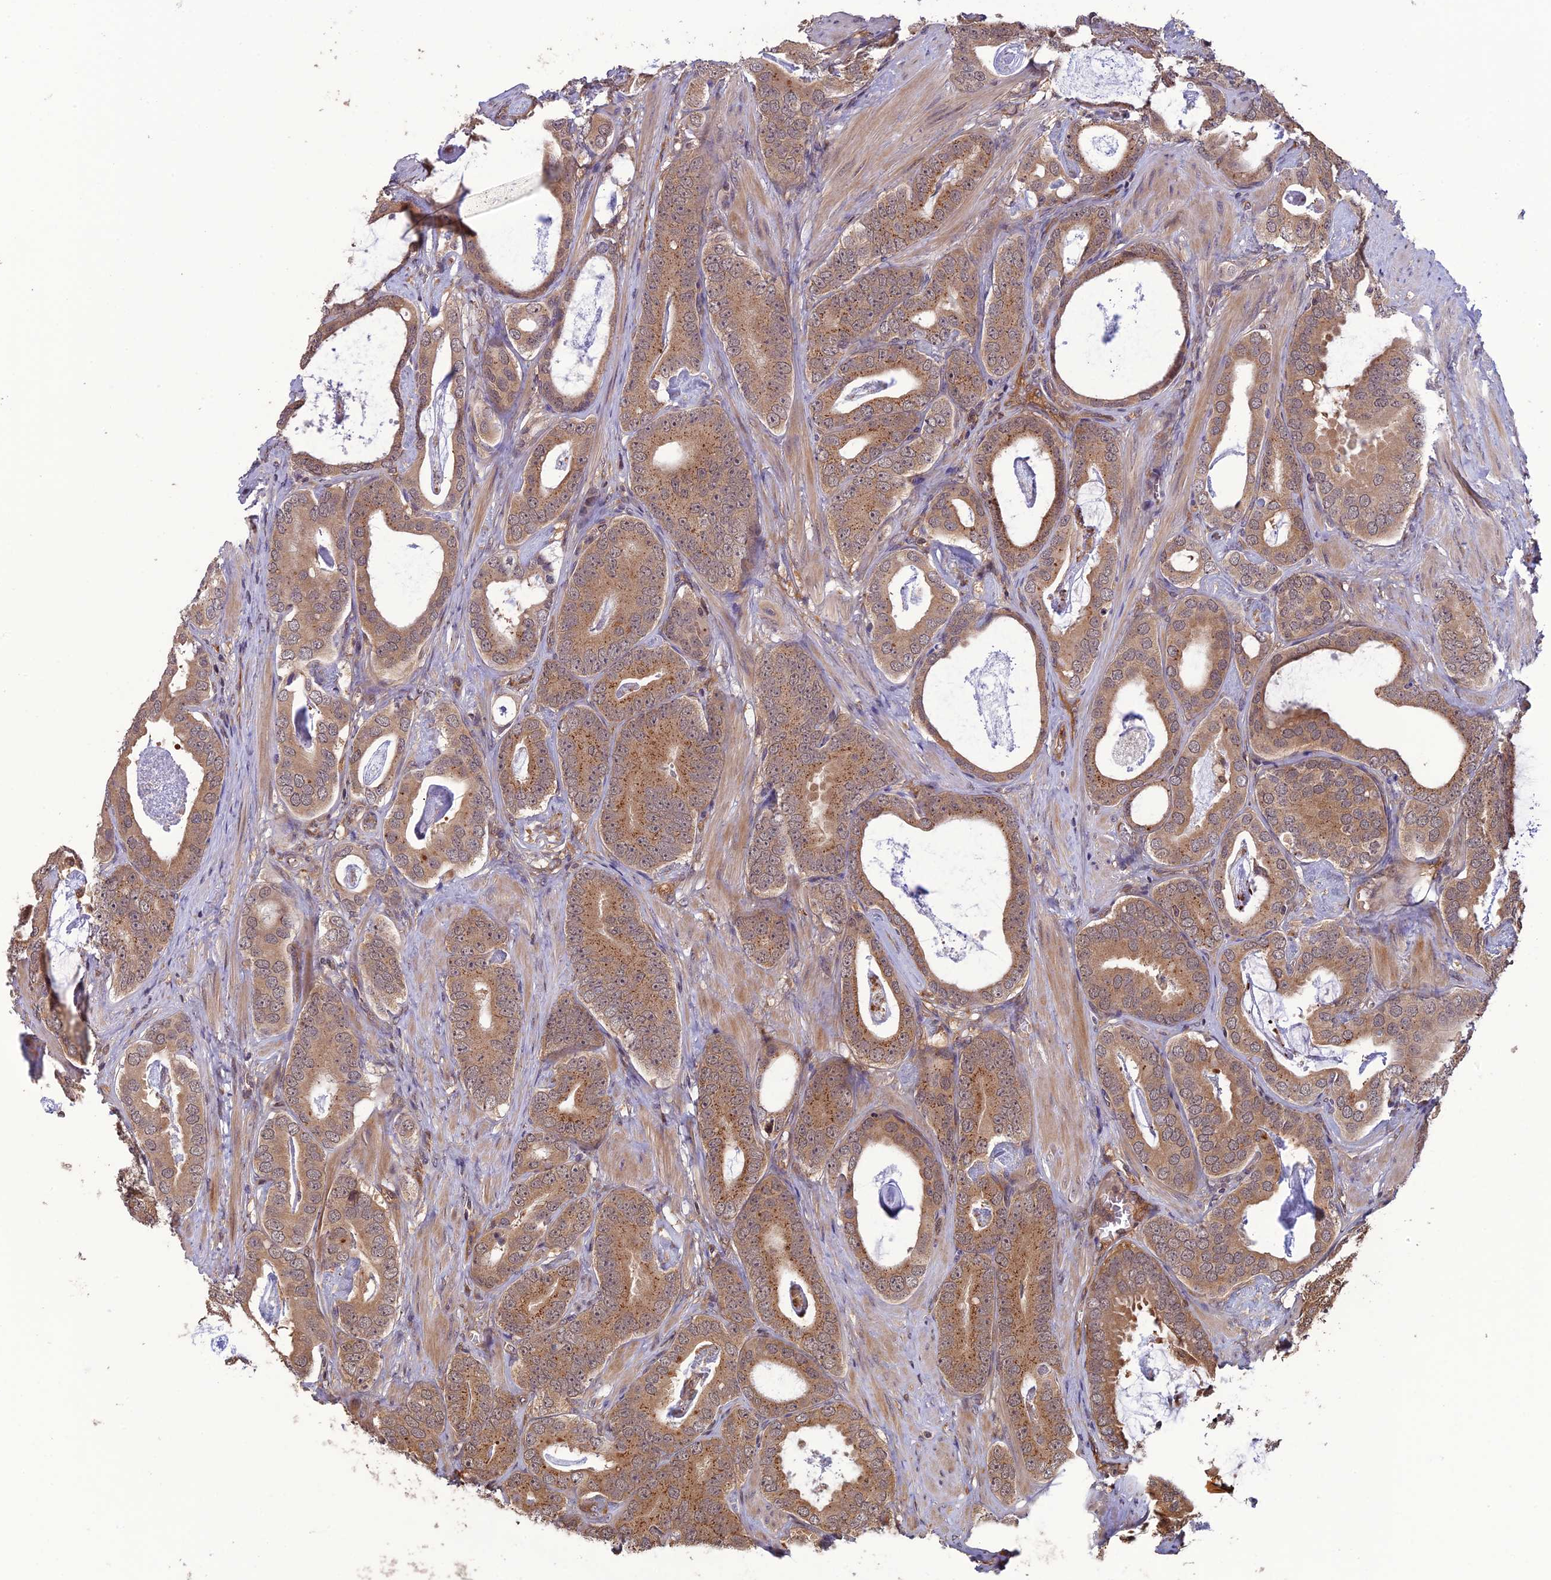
{"staining": {"intensity": "moderate", "quantity": ">75%", "location": "cytoplasmic/membranous"}, "tissue": "prostate cancer", "cell_type": "Tumor cells", "image_type": "cancer", "snomed": [{"axis": "morphology", "description": "Adenocarcinoma, Low grade"}, {"axis": "topography", "description": "Prostate"}], "caption": "A brown stain labels moderate cytoplasmic/membranous staining of a protein in prostate low-grade adenocarcinoma tumor cells.", "gene": "LIN37", "patient": {"sex": "male", "age": 71}}